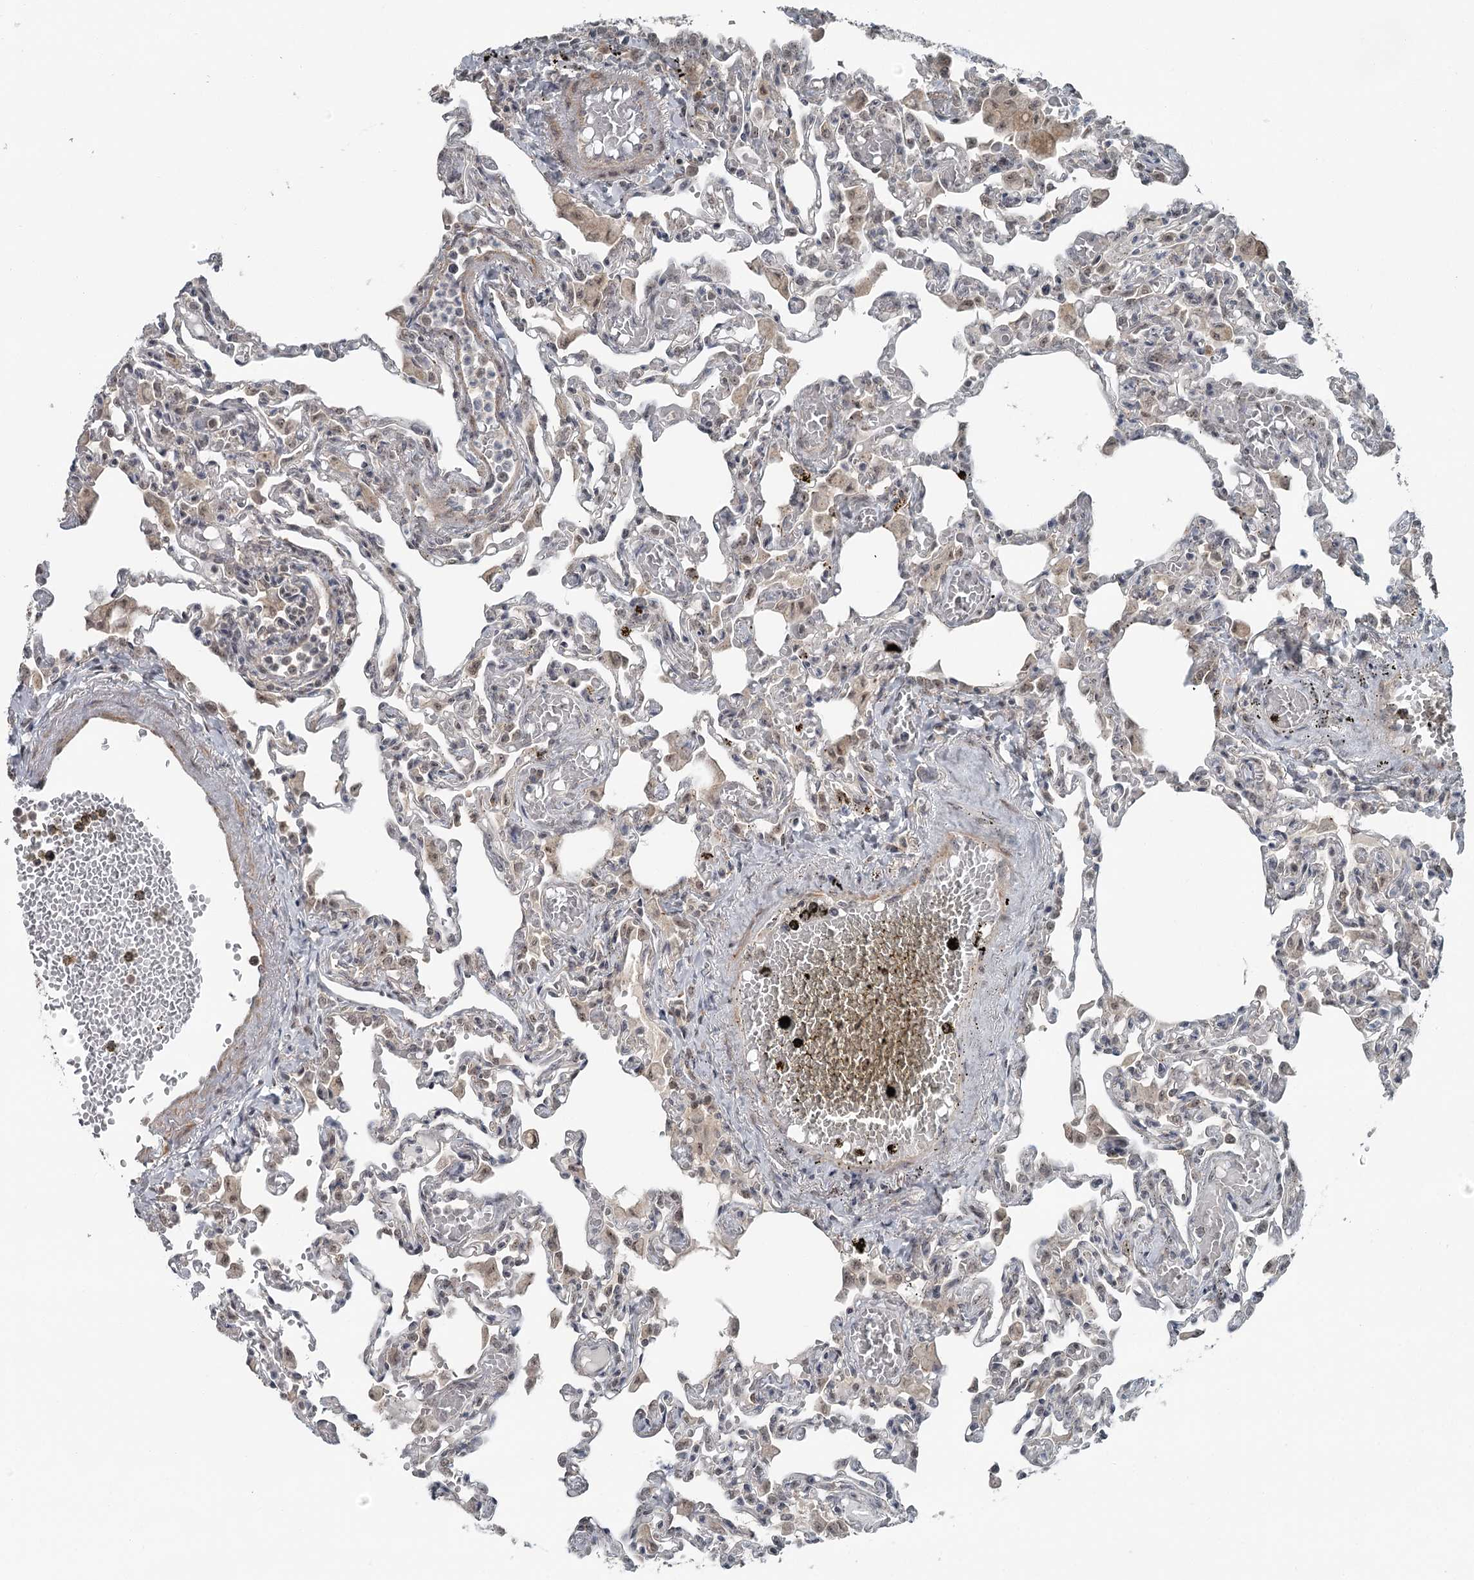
{"staining": {"intensity": "weak", "quantity": "<25%", "location": "nuclear"}, "tissue": "lung", "cell_type": "Alveolar cells", "image_type": "normal", "snomed": [{"axis": "morphology", "description": "Normal tissue, NOS"}, {"axis": "topography", "description": "Bronchus"}, {"axis": "topography", "description": "Lung"}], "caption": "Immunohistochemistry of normal lung demonstrates no staining in alveolar cells. (DAB (3,3'-diaminobenzidine) IHC with hematoxylin counter stain).", "gene": "EXOSC1", "patient": {"sex": "female", "age": 49}}